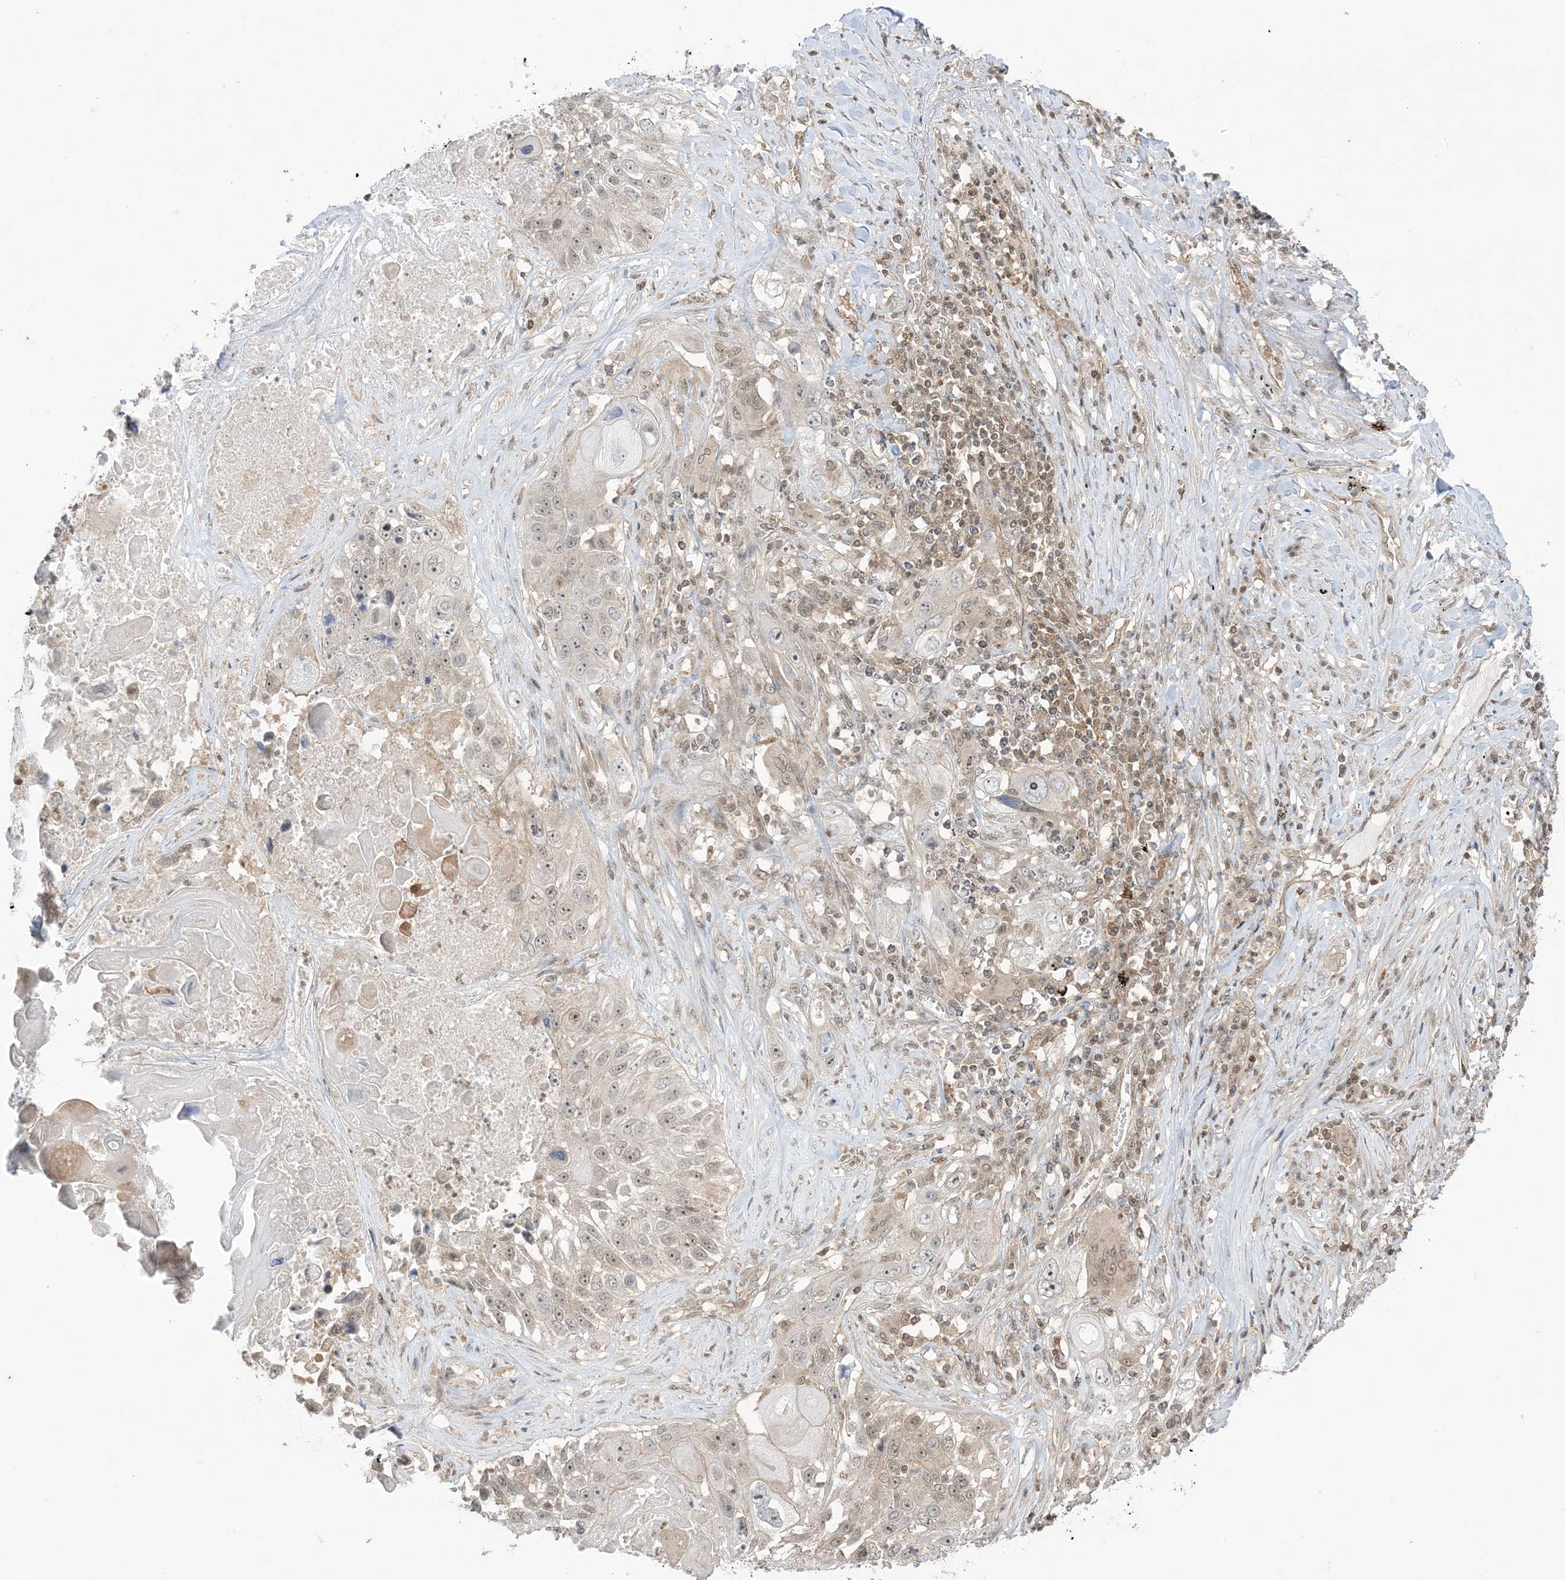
{"staining": {"intensity": "weak", "quantity": "25%-75%", "location": "nuclear"}, "tissue": "lung cancer", "cell_type": "Tumor cells", "image_type": "cancer", "snomed": [{"axis": "morphology", "description": "Squamous cell carcinoma, NOS"}, {"axis": "topography", "description": "Lung"}], "caption": "Squamous cell carcinoma (lung) stained for a protein exhibits weak nuclear positivity in tumor cells. The protein is stained brown, and the nuclei are stained in blue (DAB IHC with brightfield microscopy, high magnification).", "gene": "PPP1R7", "patient": {"sex": "male", "age": 61}}